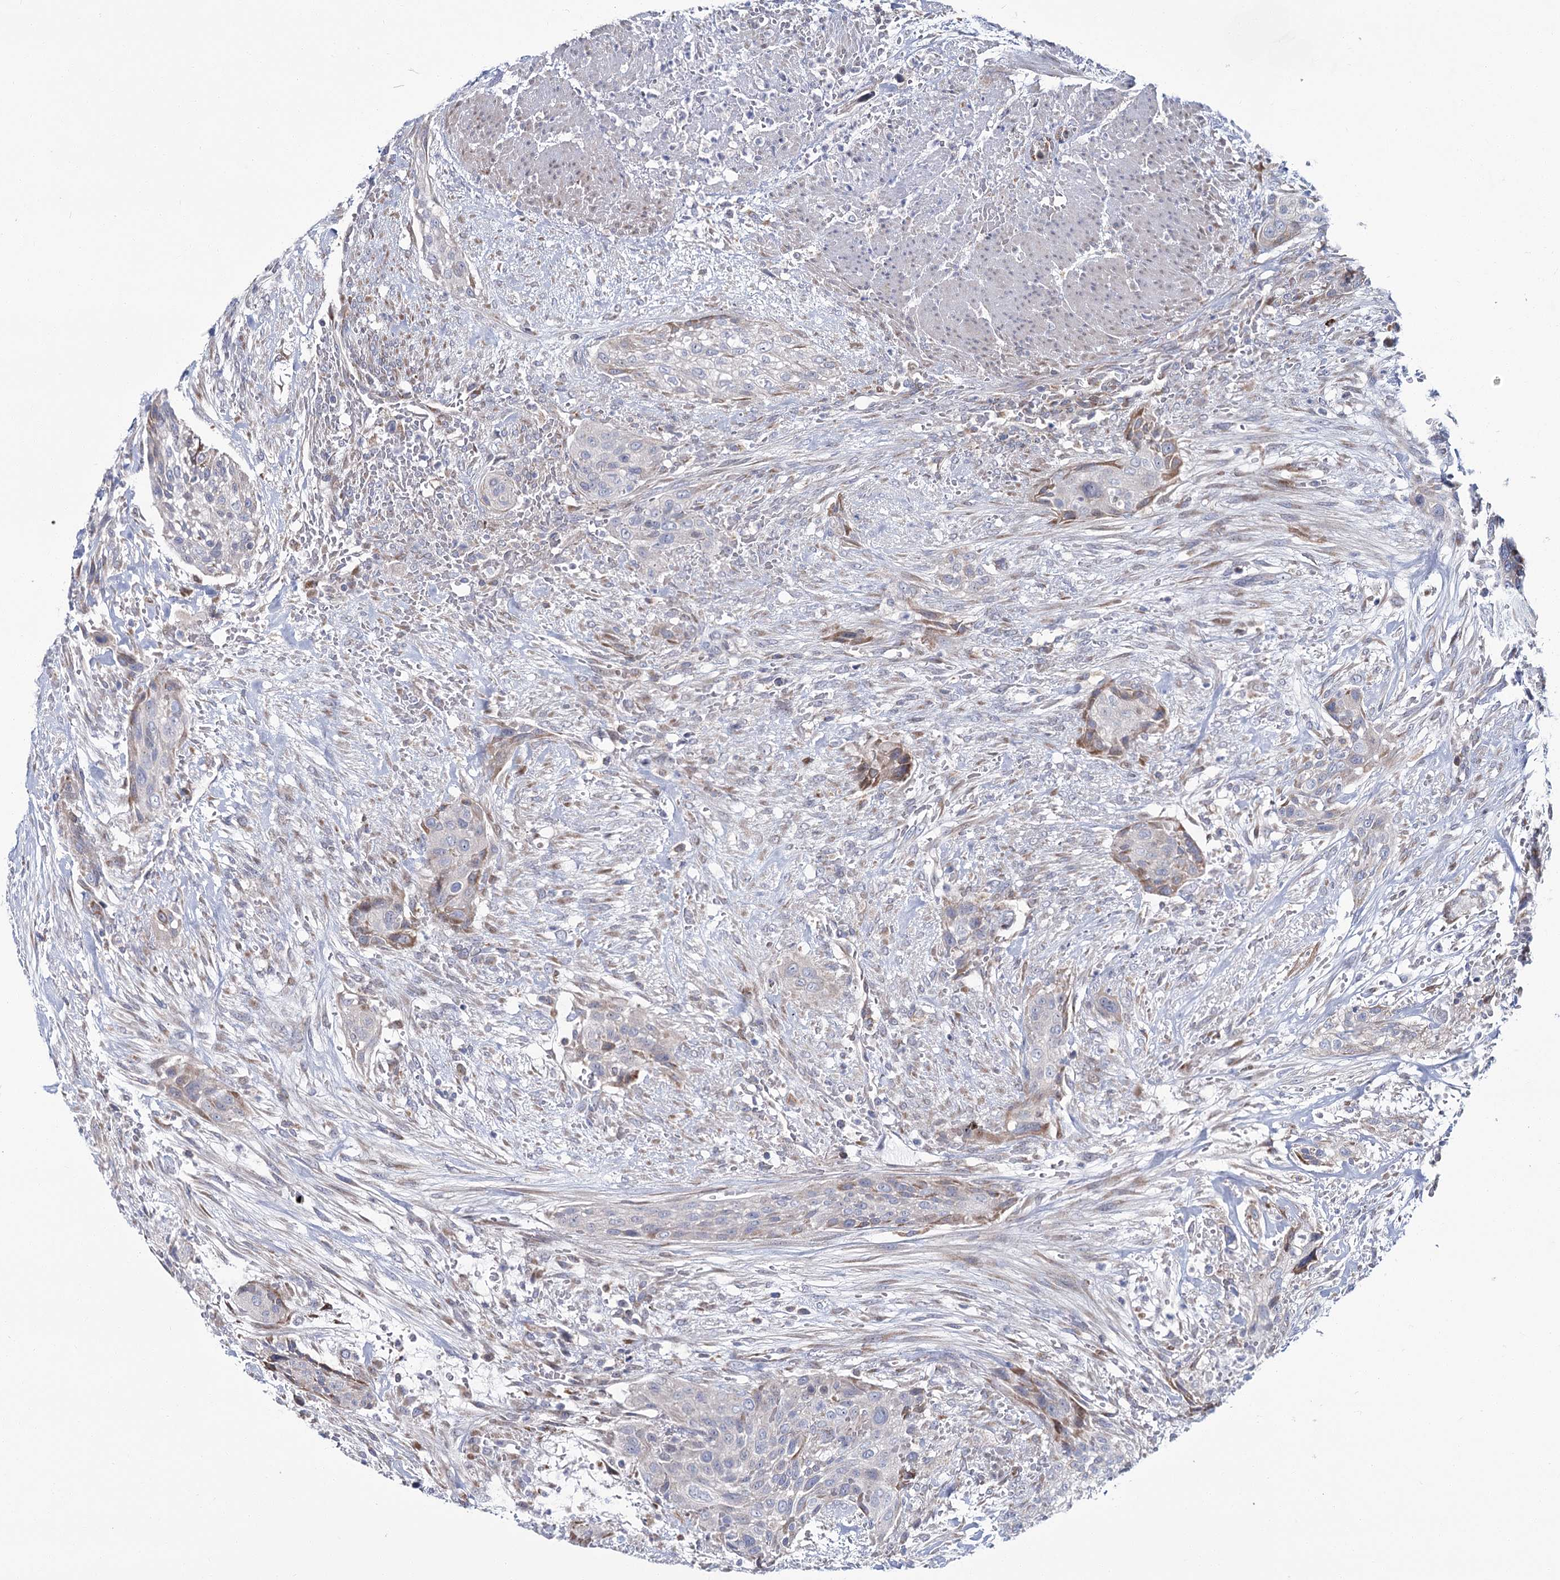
{"staining": {"intensity": "negative", "quantity": "none", "location": "none"}, "tissue": "urothelial cancer", "cell_type": "Tumor cells", "image_type": "cancer", "snomed": [{"axis": "morphology", "description": "Urothelial carcinoma, High grade"}, {"axis": "topography", "description": "Urinary bladder"}], "caption": "There is no significant expression in tumor cells of urothelial carcinoma (high-grade).", "gene": "CPLANE1", "patient": {"sex": "male", "age": 35}}